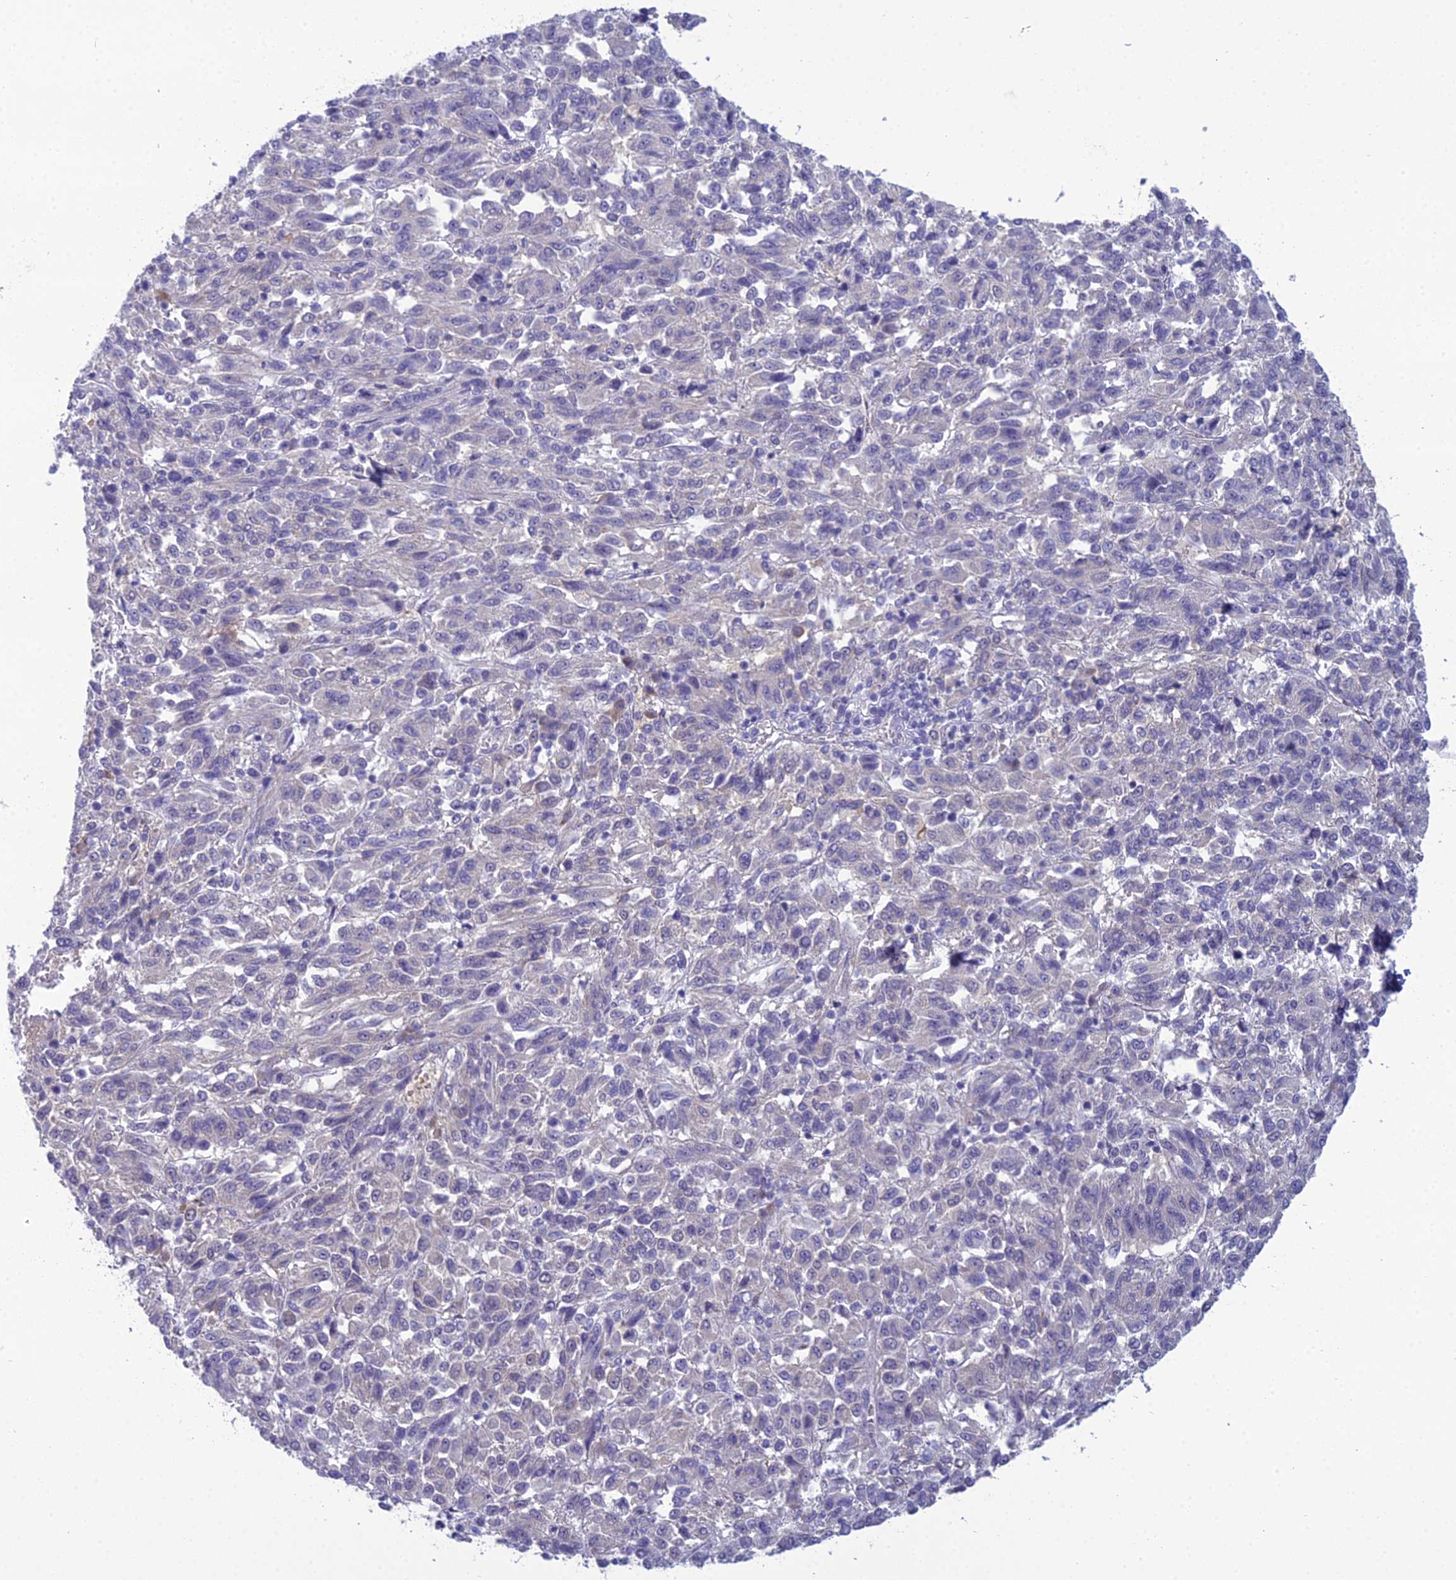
{"staining": {"intensity": "negative", "quantity": "none", "location": "none"}, "tissue": "melanoma", "cell_type": "Tumor cells", "image_type": "cancer", "snomed": [{"axis": "morphology", "description": "Malignant melanoma, Metastatic site"}, {"axis": "topography", "description": "Lung"}], "caption": "This is a image of immunohistochemistry staining of melanoma, which shows no staining in tumor cells.", "gene": "GNPNAT1", "patient": {"sex": "male", "age": 64}}